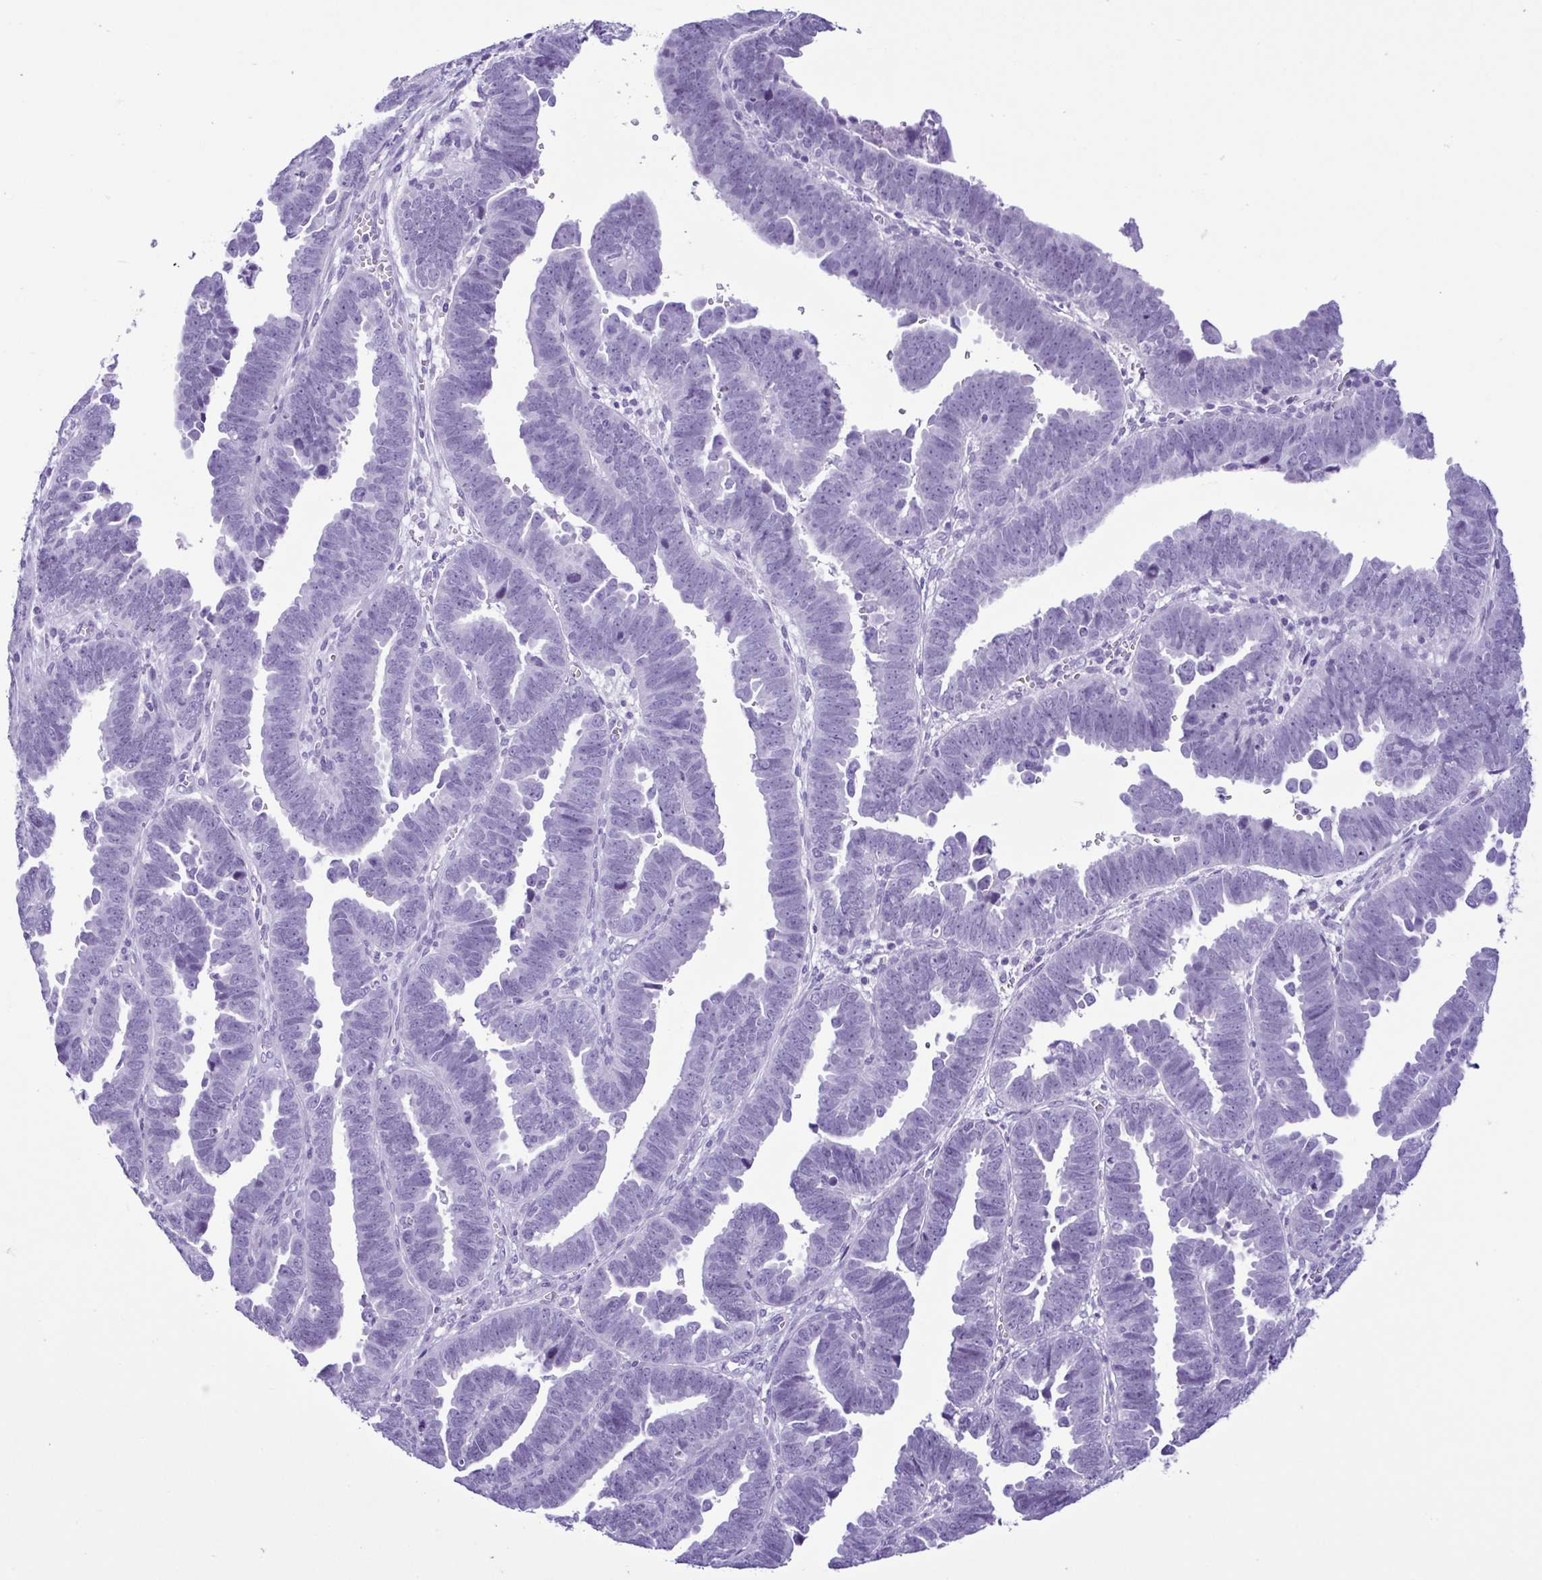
{"staining": {"intensity": "negative", "quantity": "none", "location": "none"}, "tissue": "endometrial cancer", "cell_type": "Tumor cells", "image_type": "cancer", "snomed": [{"axis": "morphology", "description": "Adenocarcinoma, NOS"}, {"axis": "topography", "description": "Endometrium"}], "caption": "Immunohistochemistry (IHC) of human endometrial adenocarcinoma reveals no positivity in tumor cells.", "gene": "SPATA16", "patient": {"sex": "female", "age": 75}}